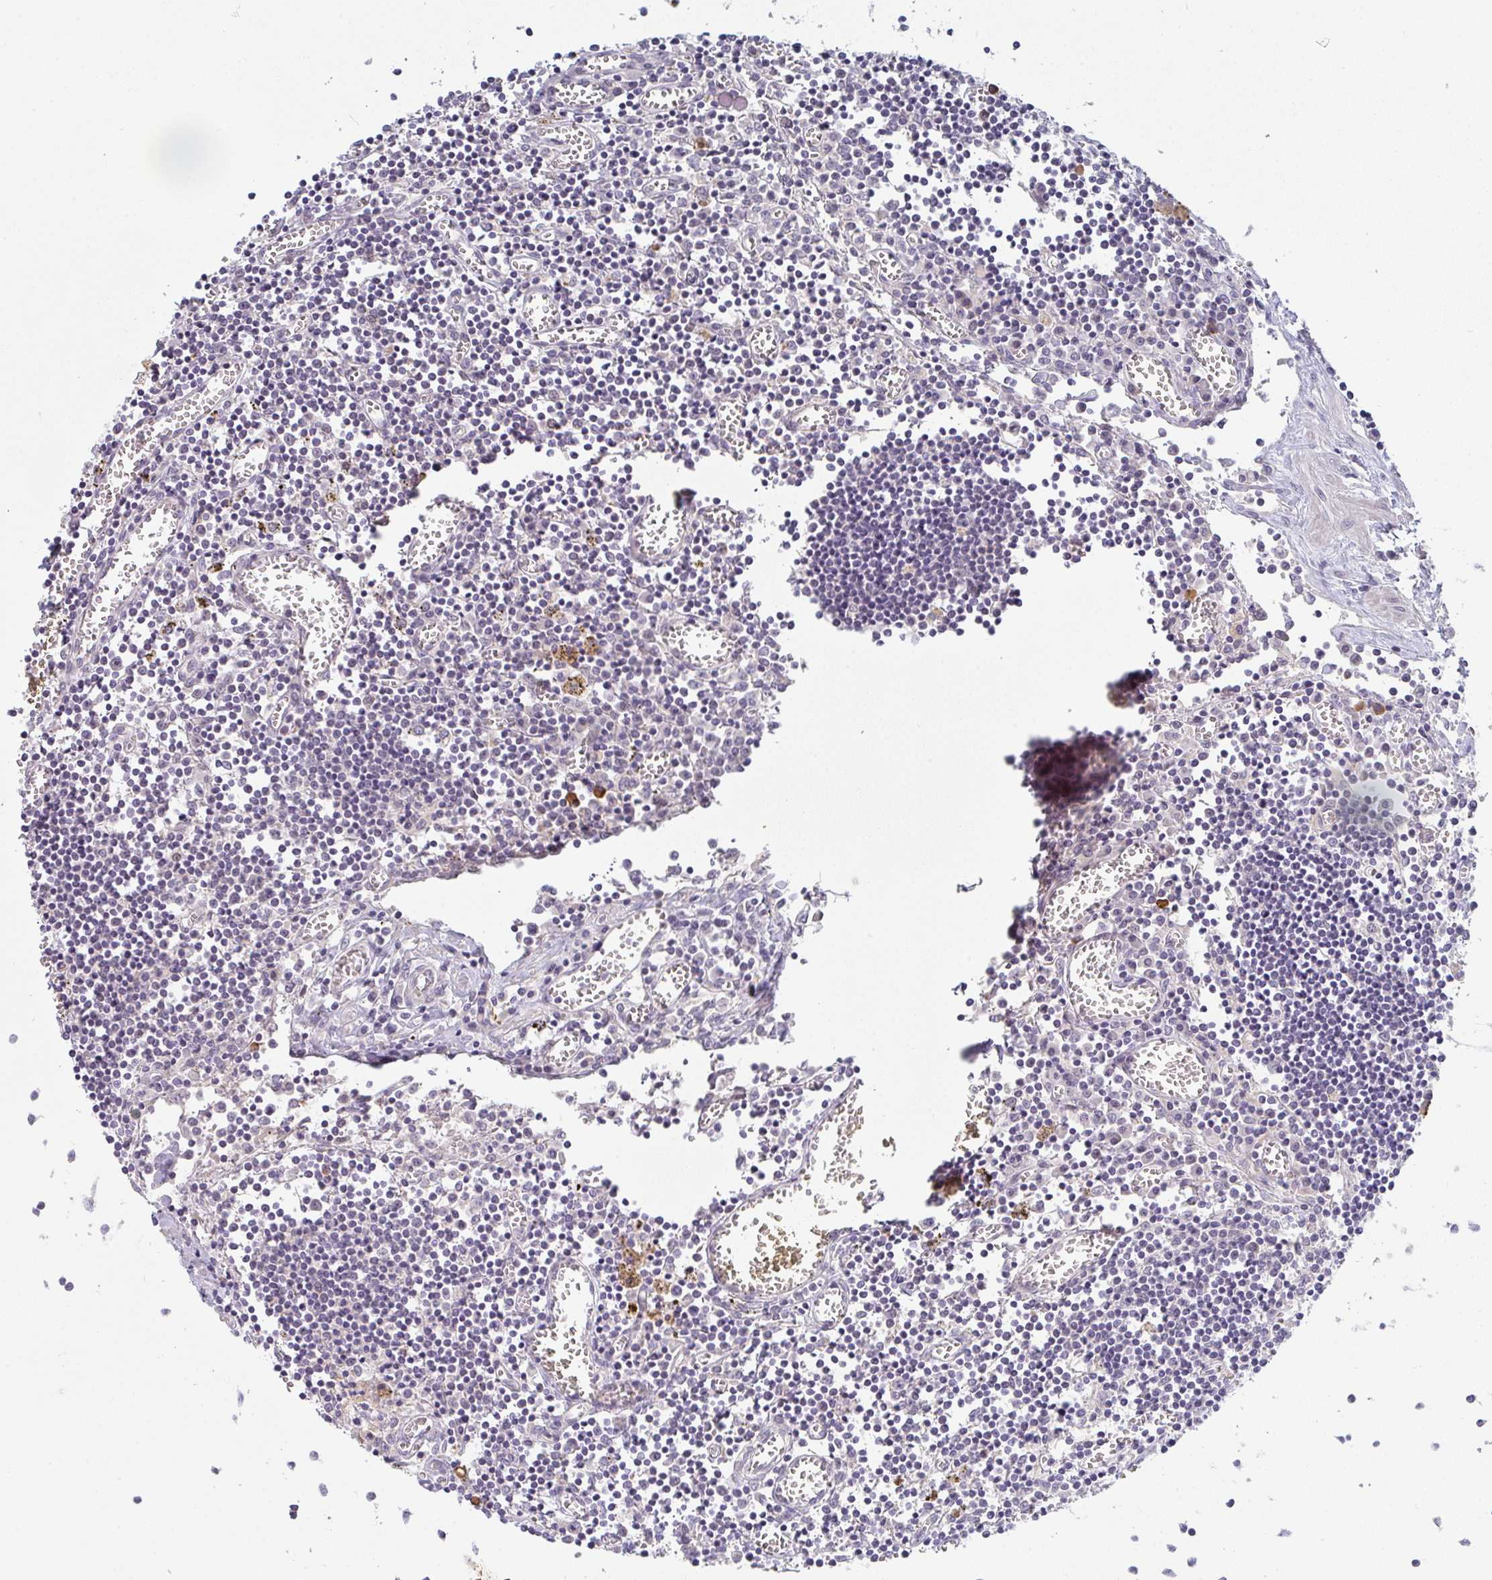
{"staining": {"intensity": "negative", "quantity": "none", "location": "none"}, "tissue": "lymph node", "cell_type": "Germinal center cells", "image_type": "normal", "snomed": [{"axis": "morphology", "description": "Normal tissue, NOS"}, {"axis": "topography", "description": "Lymph node"}], "caption": "Micrograph shows no significant protein positivity in germinal center cells of benign lymph node. (Immunohistochemistry, brightfield microscopy, high magnification).", "gene": "TNFRSF10A", "patient": {"sex": "male", "age": 66}}